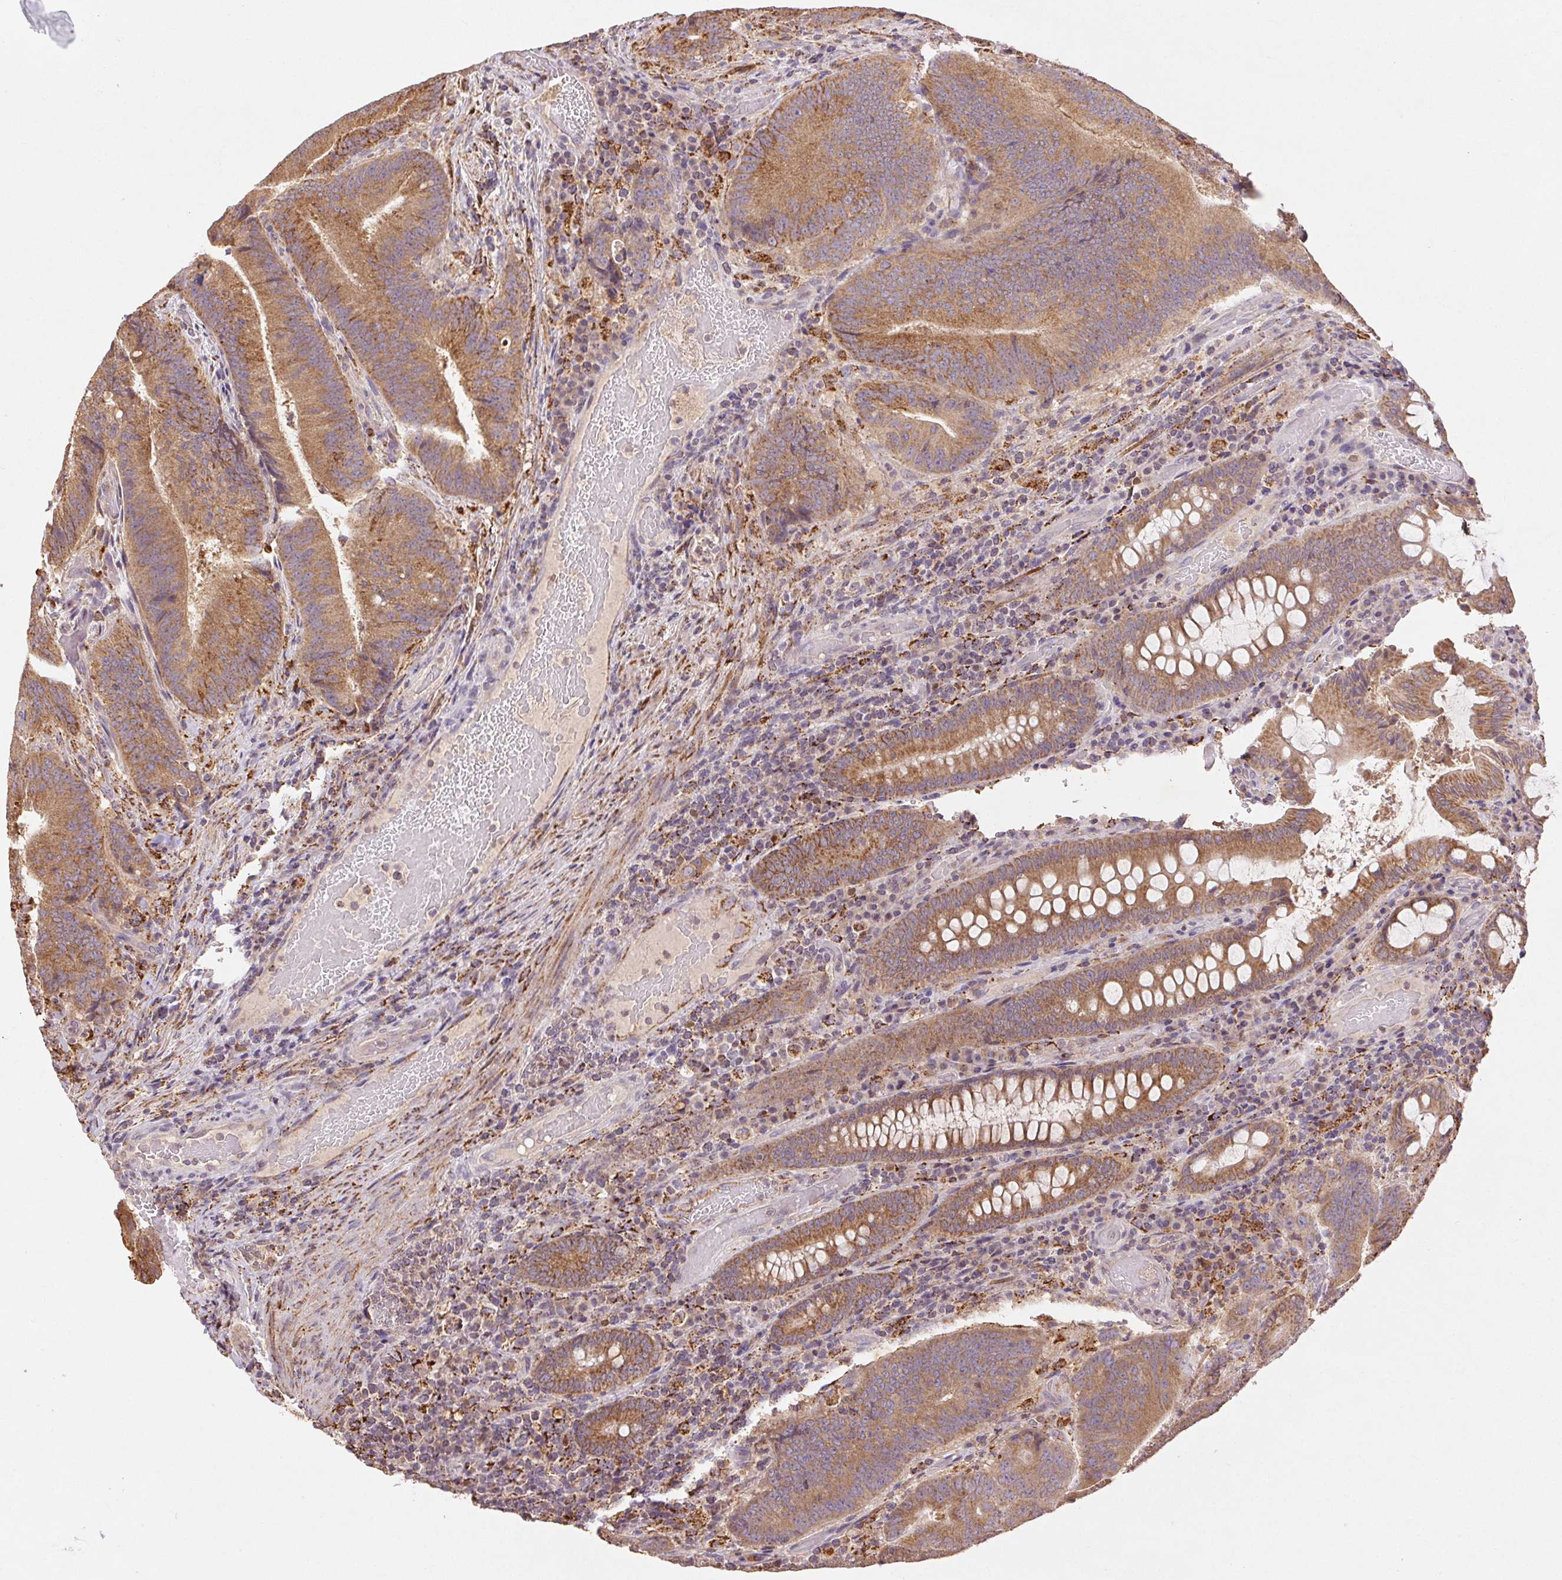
{"staining": {"intensity": "moderate", "quantity": ">75%", "location": "cytoplasmic/membranous"}, "tissue": "colorectal cancer", "cell_type": "Tumor cells", "image_type": "cancer", "snomed": [{"axis": "morphology", "description": "Adenocarcinoma, NOS"}, {"axis": "topography", "description": "Colon"}], "caption": "This micrograph reveals IHC staining of adenocarcinoma (colorectal), with medium moderate cytoplasmic/membranous positivity in approximately >75% of tumor cells.", "gene": "FNBP1L", "patient": {"sex": "female", "age": 43}}